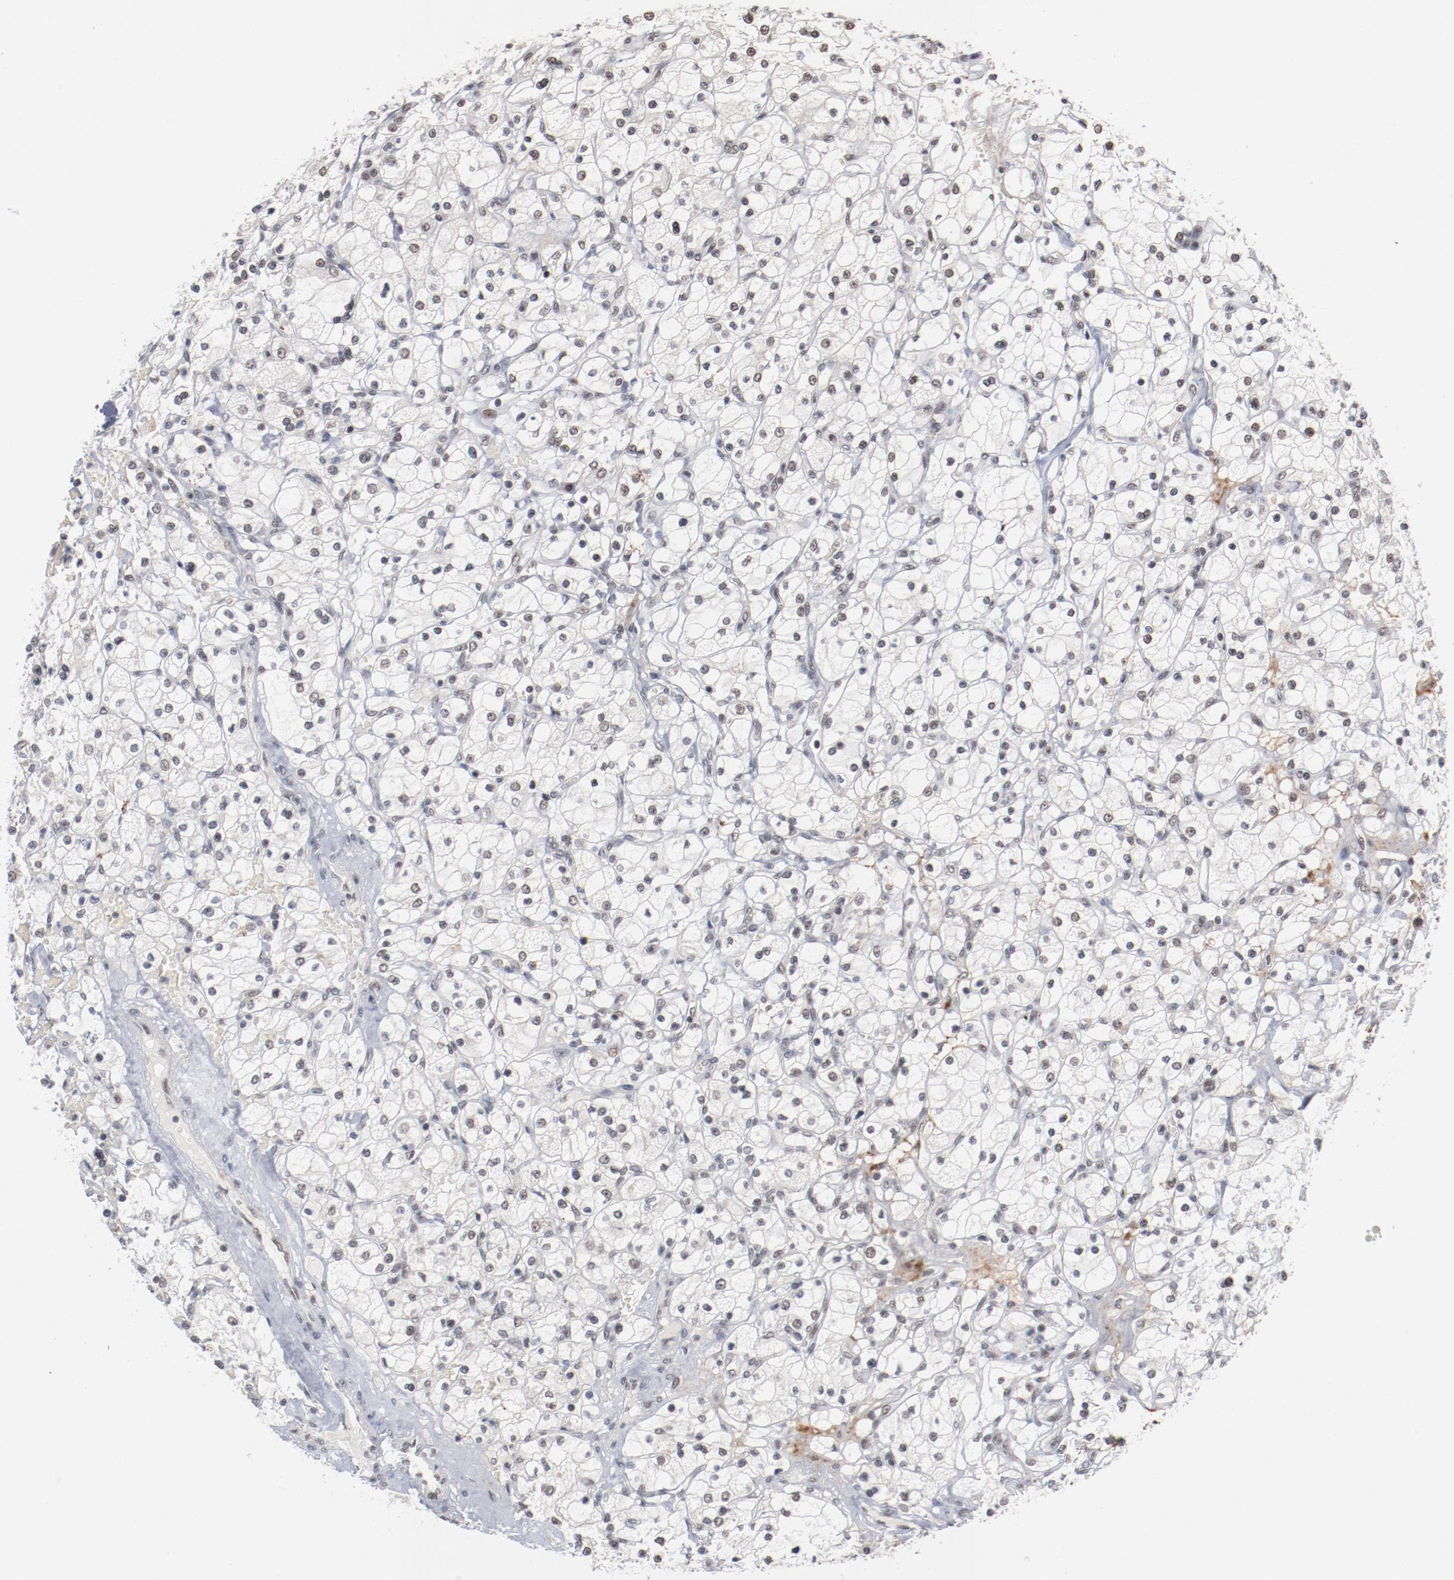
{"staining": {"intensity": "weak", "quantity": "25%-75%", "location": "nuclear"}, "tissue": "renal cancer", "cell_type": "Tumor cells", "image_type": "cancer", "snomed": [{"axis": "morphology", "description": "Adenocarcinoma, NOS"}, {"axis": "topography", "description": "Kidney"}], "caption": "Immunohistochemistry image of neoplastic tissue: renal cancer stained using immunohistochemistry demonstrates low levels of weak protein expression localized specifically in the nuclear of tumor cells, appearing as a nuclear brown color.", "gene": "BUB3", "patient": {"sex": "female", "age": 83}}